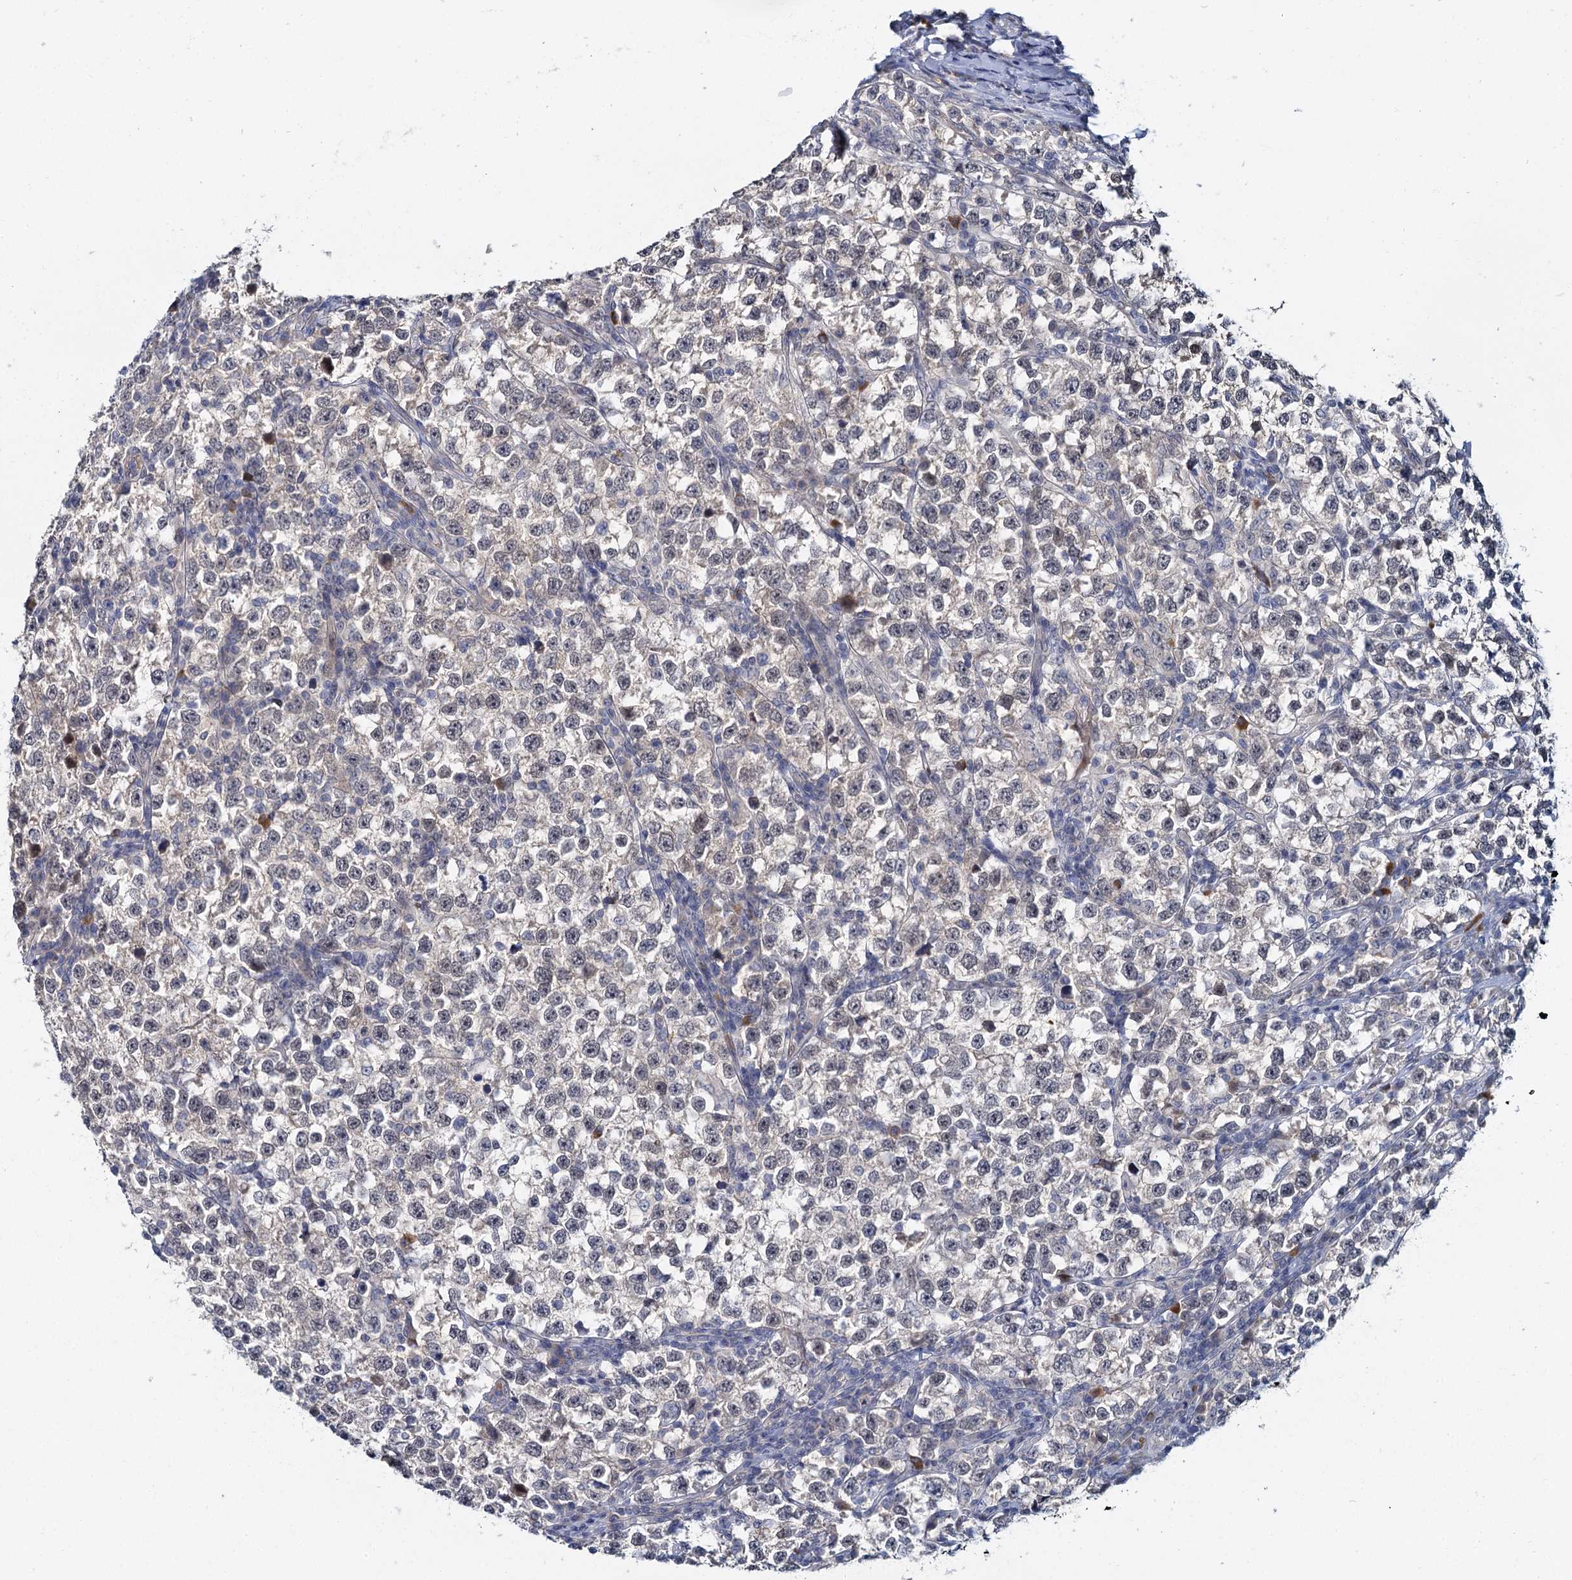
{"staining": {"intensity": "negative", "quantity": "none", "location": "none"}, "tissue": "testis cancer", "cell_type": "Tumor cells", "image_type": "cancer", "snomed": [{"axis": "morphology", "description": "Normal tissue, NOS"}, {"axis": "morphology", "description": "Seminoma, NOS"}, {"axis": "topography", "description": "Testis"}], "caption": "Tumor cells show no significant positivity in testis cancer.", "gene": "ACRBP", "patient": {"sex": "male", "age": 43}}